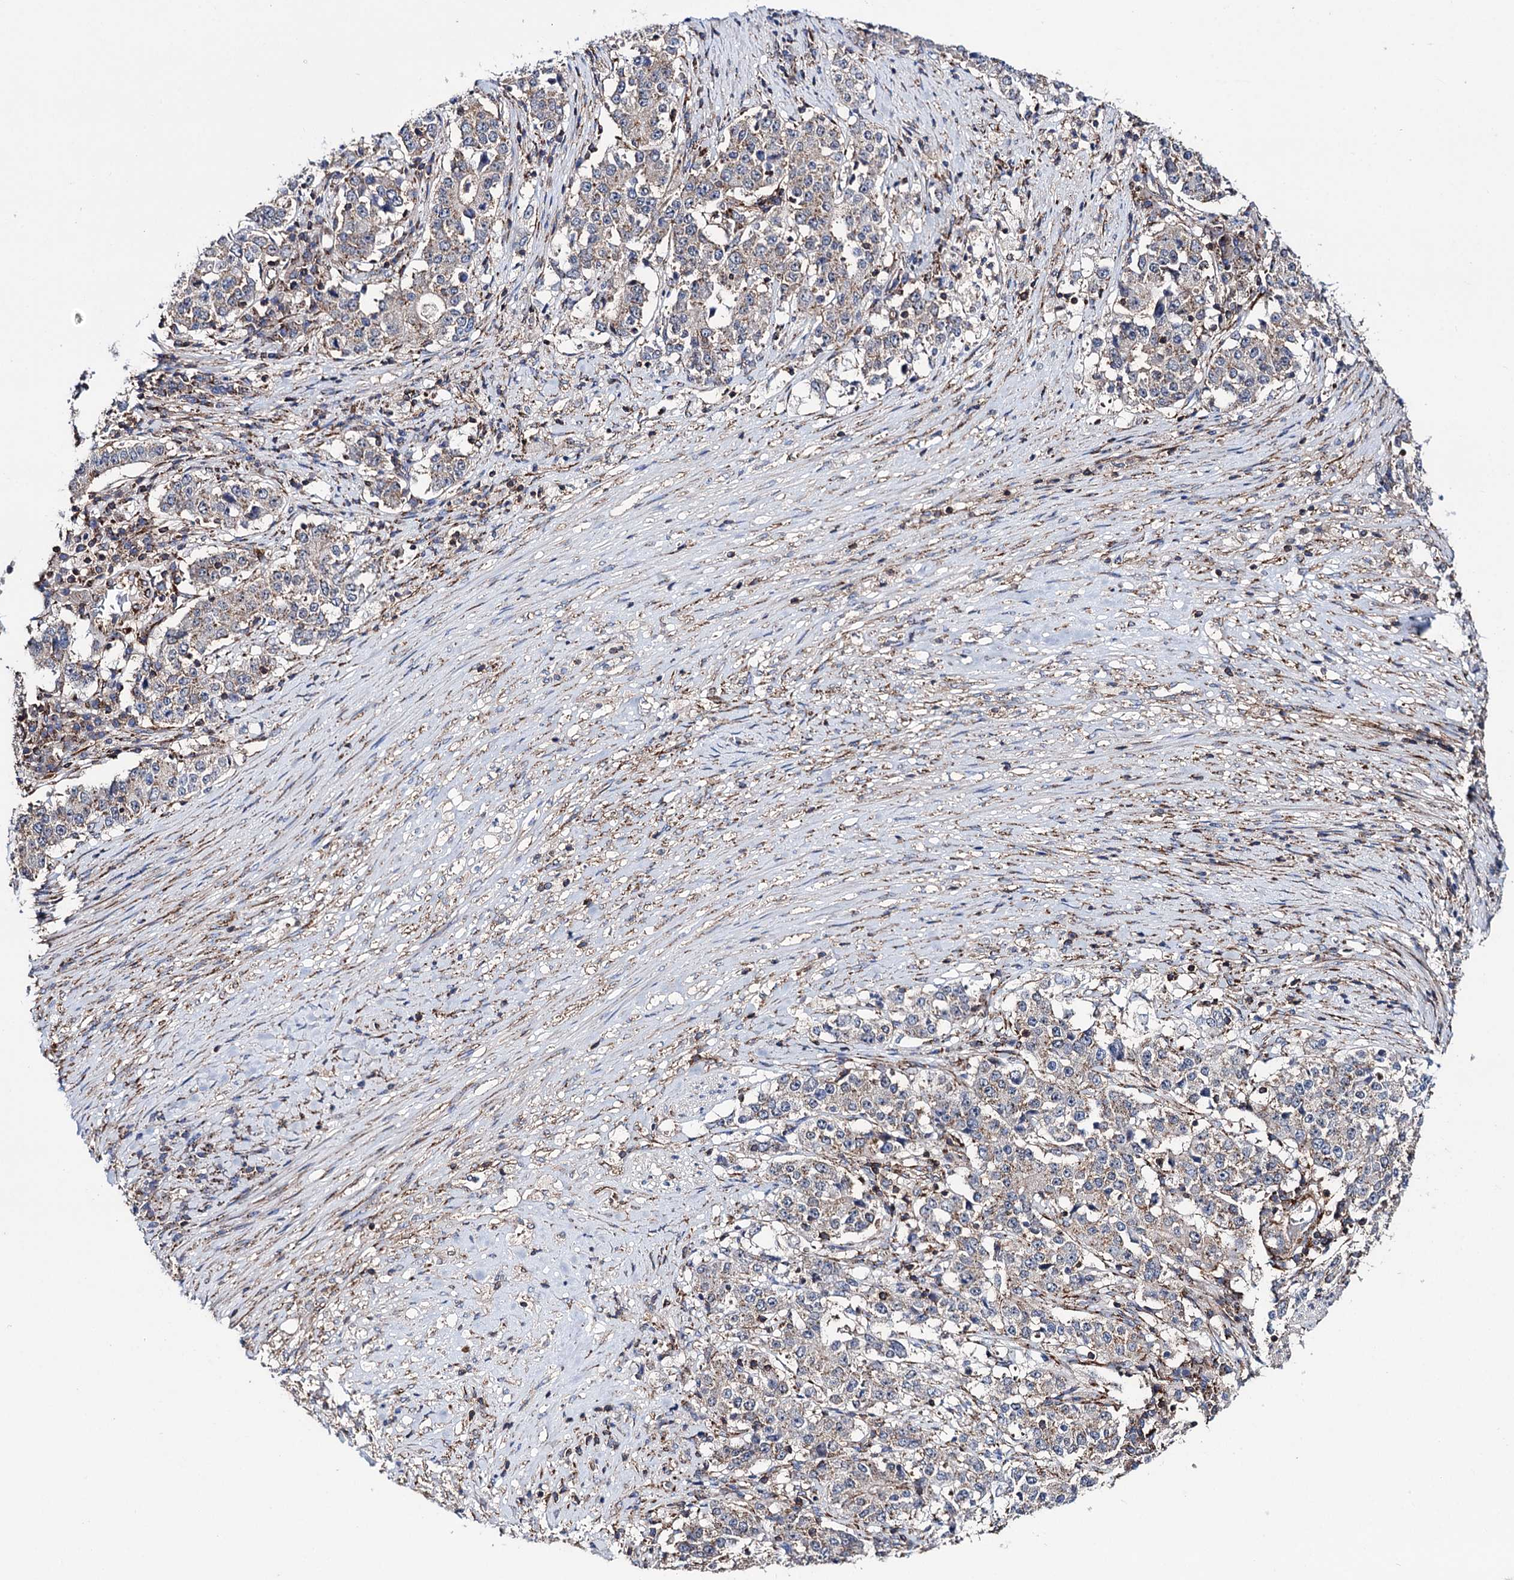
{"staining": {"intensity": "weak", "quantity": "25%-75%", "location": "cytoplasmic/membranous"}, "tissue": "stomach cancer", "cell_type": "Tumor cells", "image_type": "cancer", "snomed": [{"axis": "morphology", "description": "Adenocarcinoma, NOS"}, {"axis": "topography", "description": "Stomach"}], "caption": "Brown immunohistochemical staining in stomach cancer demonstrates weak cytoplasmic/membranous expression in approximately 25%-75% of tumor cells.", "gene": "DEF6", "patient": {"sex": "male", "age": 59}}